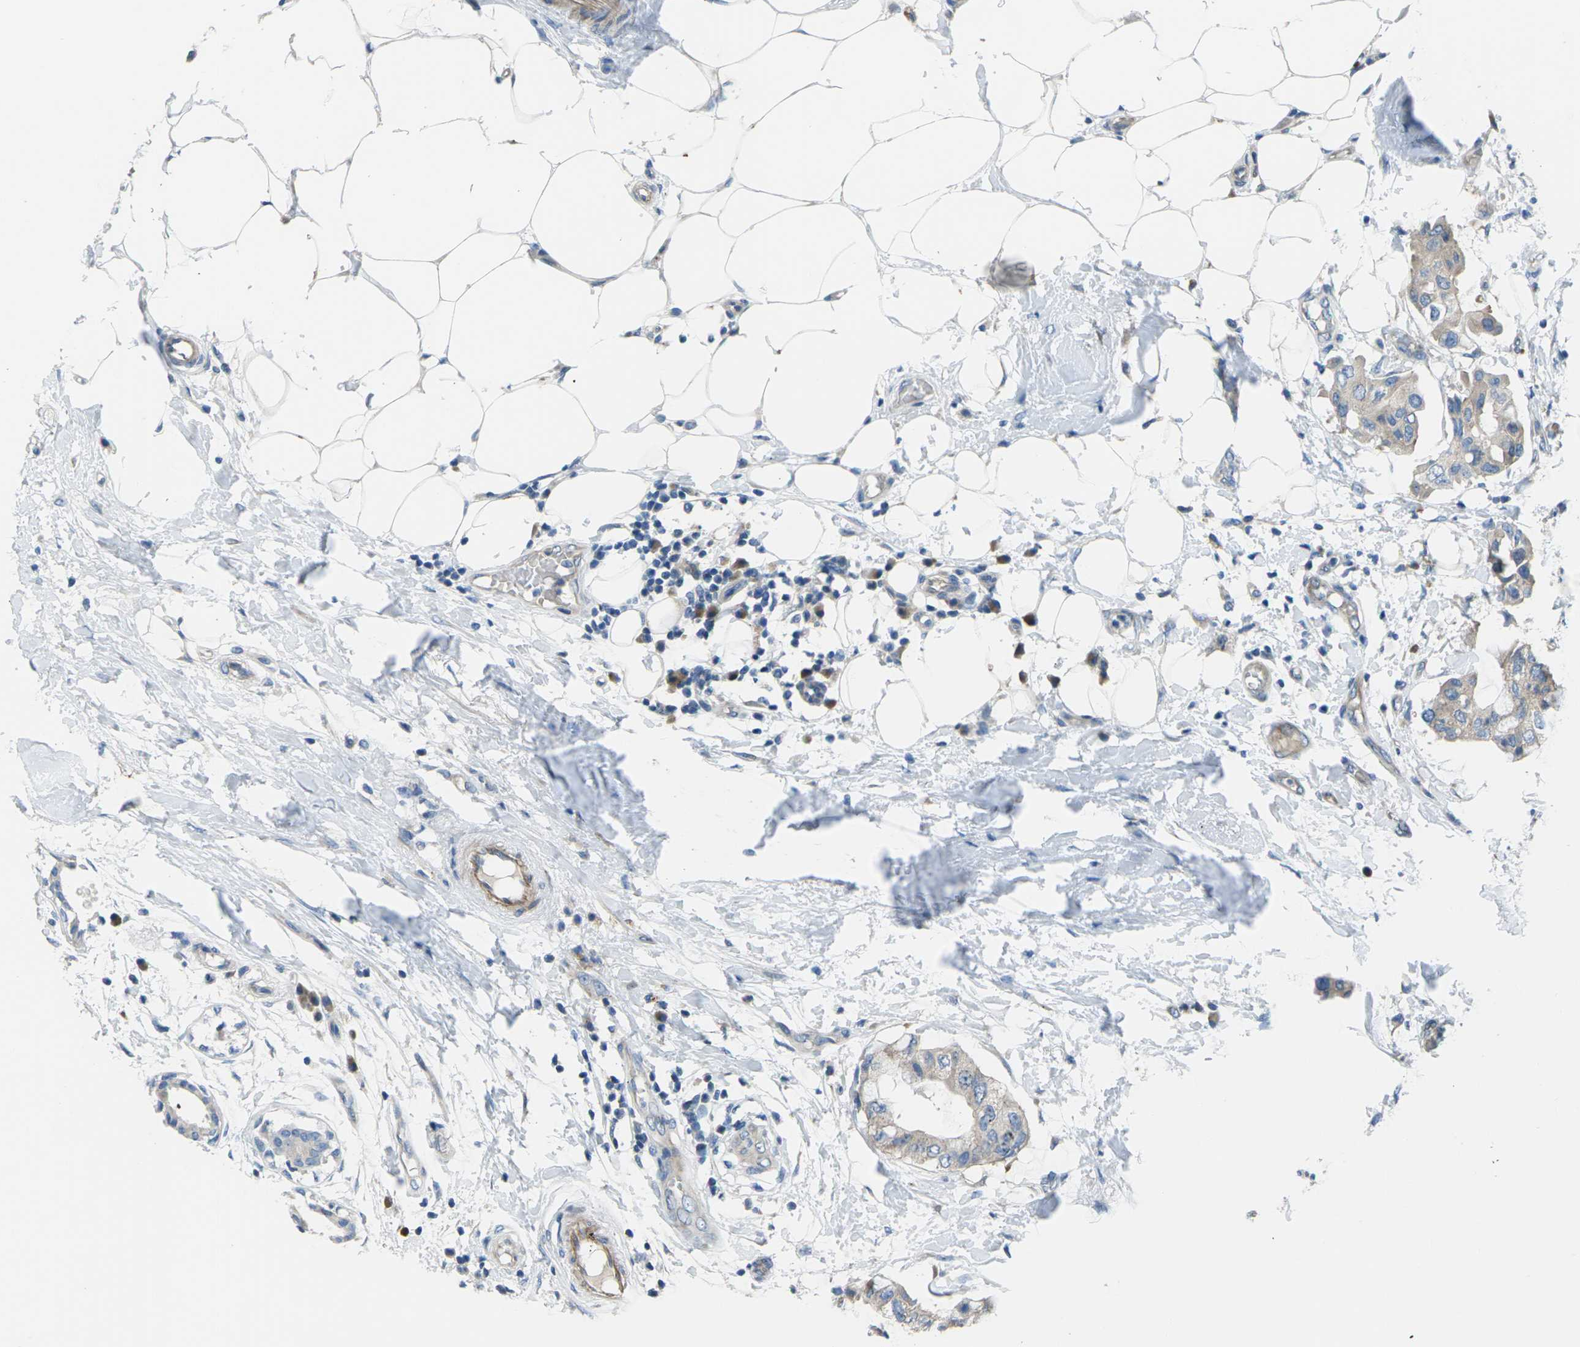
{"staining": {"intensity": "weak", "quantity": ">75%", "location": "cytoplasmic/membranous"}, "tissue": "breast cancer", "cell_type": "Tumor cells", "image_type": "cancer", "snomed": [{"axis": "morphology", "description": "Duct carcinoma"}, {"axis": "topography", "description": "Breast"}], "caption": "Immunohistochemistry staining of intraductal carcinoma (breast), which shows low levels of weak cytoplasmic/membranous staining in approximately >75% of tumor cells indicating weak cytoplasmic/membranous protein positivity. The staining was performed using DAB (brown) for protein detection and nuclei were counterstained in hematoxylin (blue).", "gene": "EDNRA", "patient": {"sex": "female", "age": 40}}